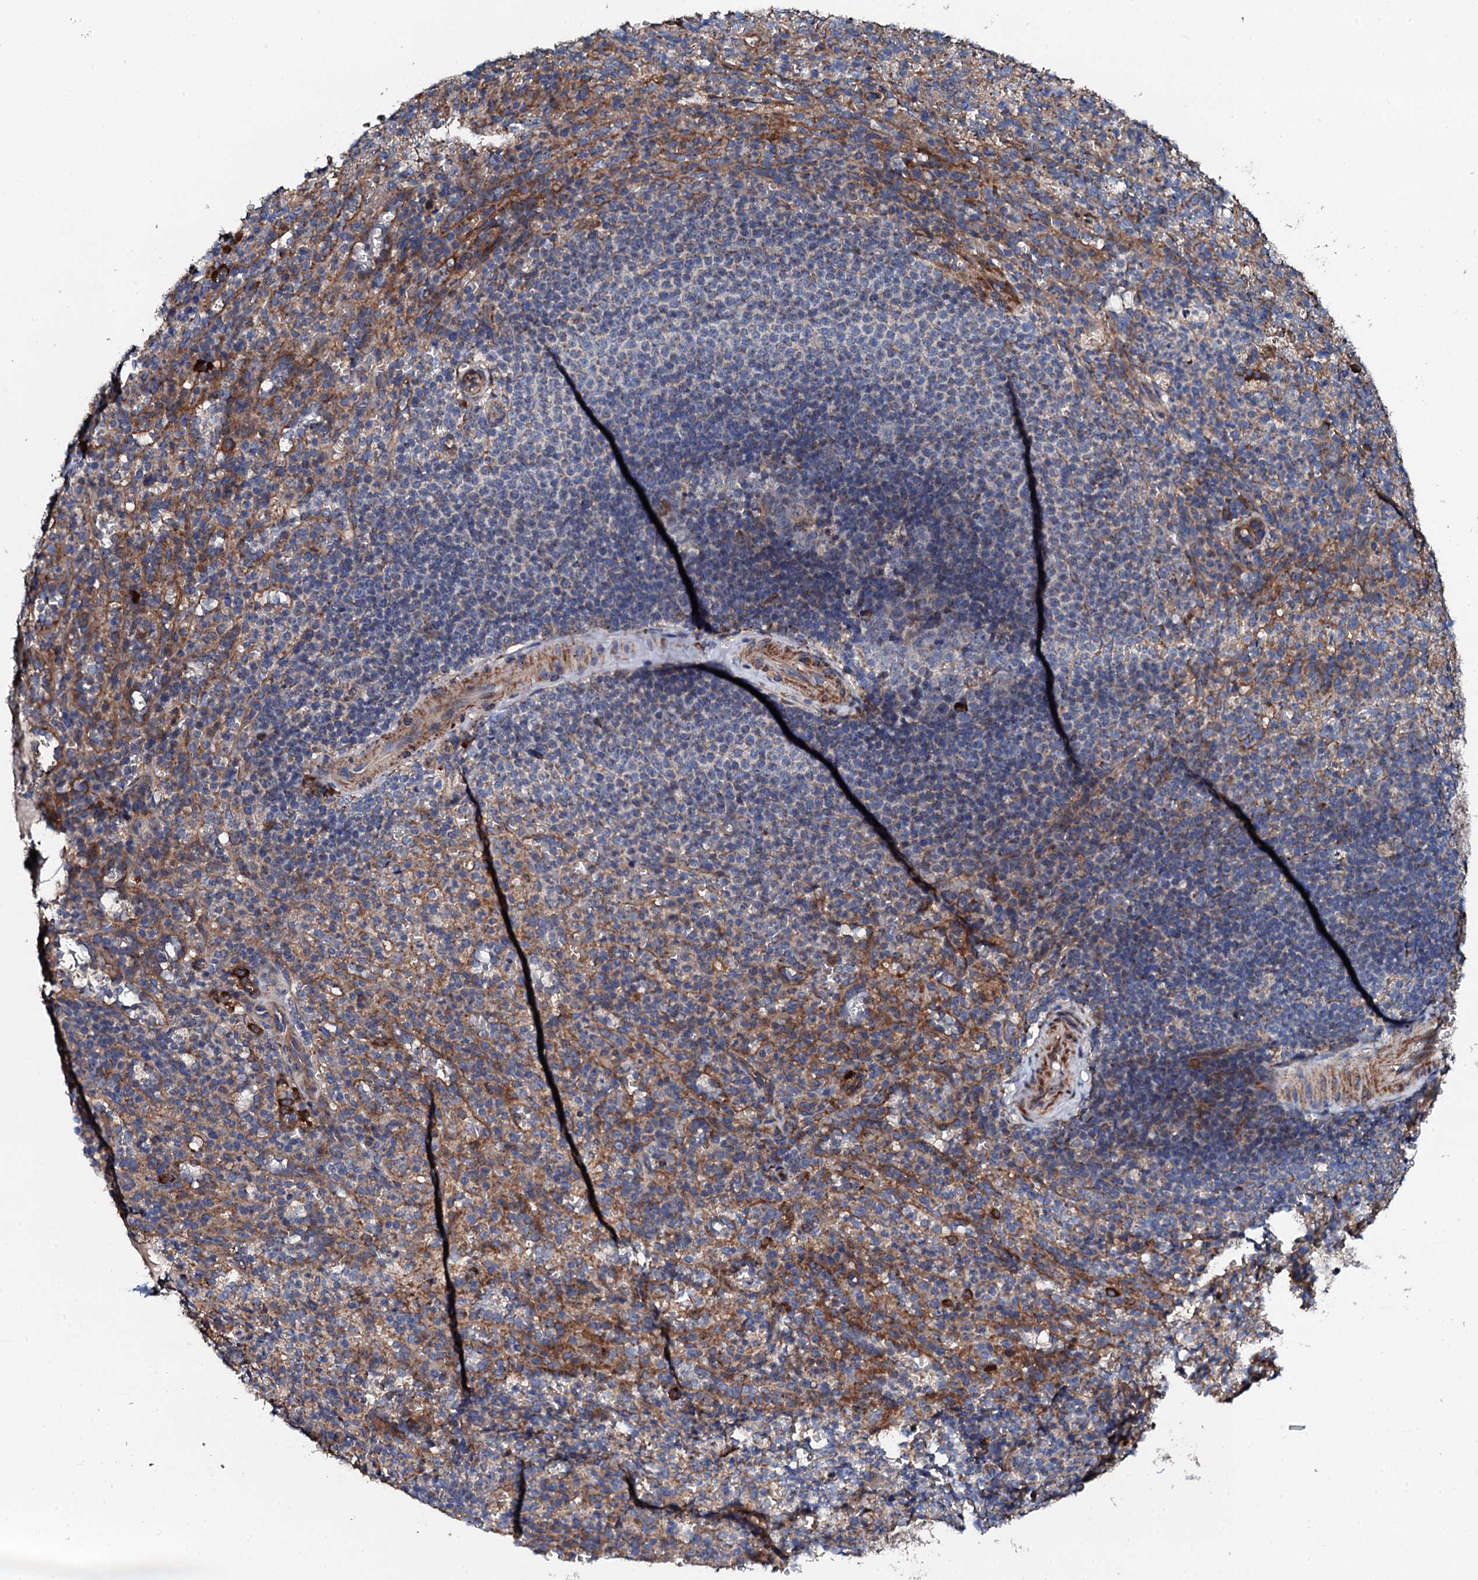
{"staining": {"intensity": "weak", "quantity": "<25%", "location": "cytoplasmic/membranous"}, "tissue": "spleen", "cell_type": "Cells in red pulp", "image_type": "normal", "snomed": [{"axis": "morphology", "description": "Normal tissue, NOS"}, {"axis": "topography", "description": "Spleen"}], "caption": "High magnification brightfield microscopy of unremarkable spleen stained with DAB (3,3'-diaminobenzidine) (brown) and counterstained with hematoxylin (blue): cells in red pulp show no significant positivity. (DAB (3,3'-diaminobenzidine) immunohistochemistry (IHC) visualized using brightfield microscopy, high magnification).", "gene": "LIPT2", "patient": {"sex": "female", "age": 21}}